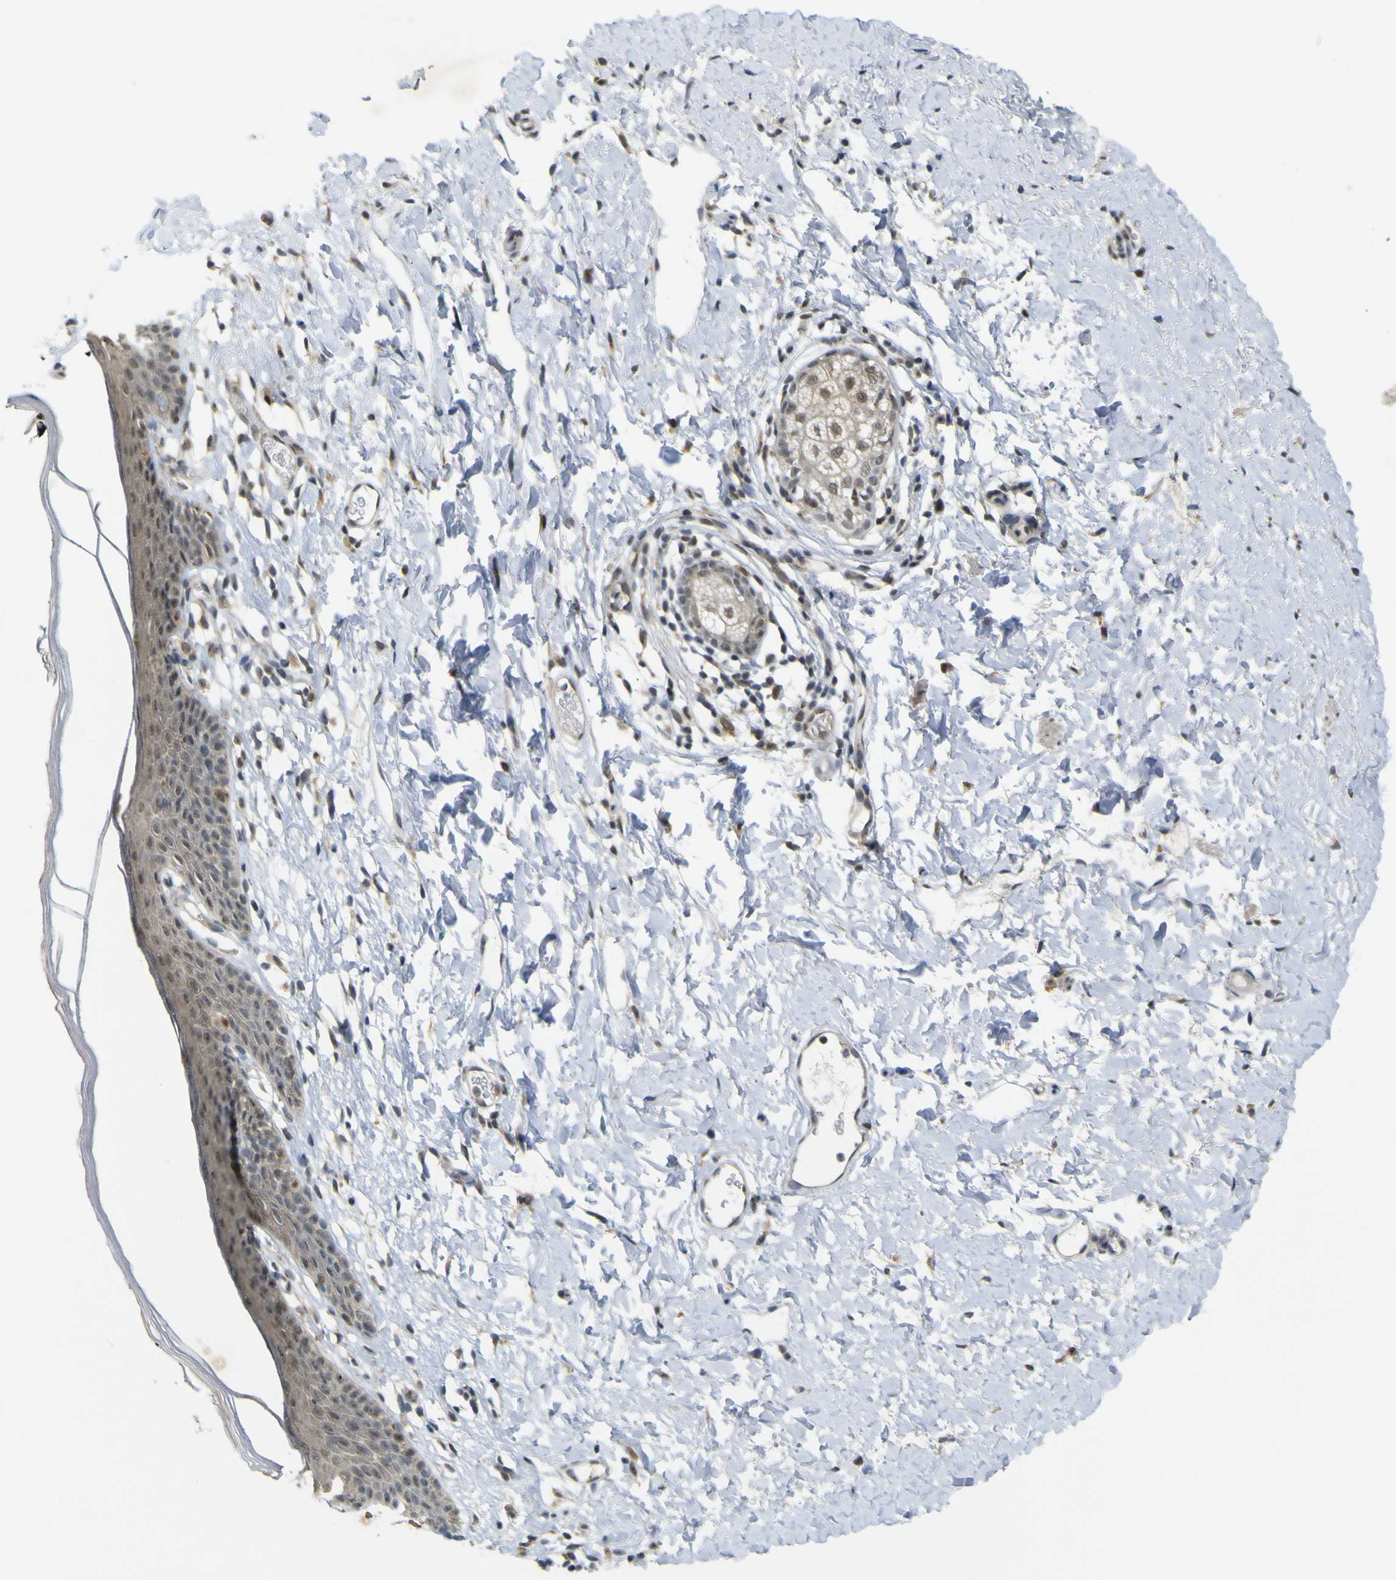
{"staining": {"intensity": "negative", "quantity": "none", "location": "none"}, "tissue": "skin", "cell_type": "Epidermal cells", "image_type": "normal", "snomed": [{"axis": "morphology", "description": "Normal tissue, NOS"}, {"axis": "topography", "description": "Adipose tissue"}, {"axis": "topography", "description": "Vascular tissue"}, {"axis": "topography", "description": "Anal"}, {"axis": "topography", "description": "Peripheral nerve tissue"}], "caption": "IHC histopathology image of unremarkable human skin stained for a protein (brown), which displays no expression in epidermal cells.", "gene": "IGF2R", "patient": {"sex": "female", "age": 54}}